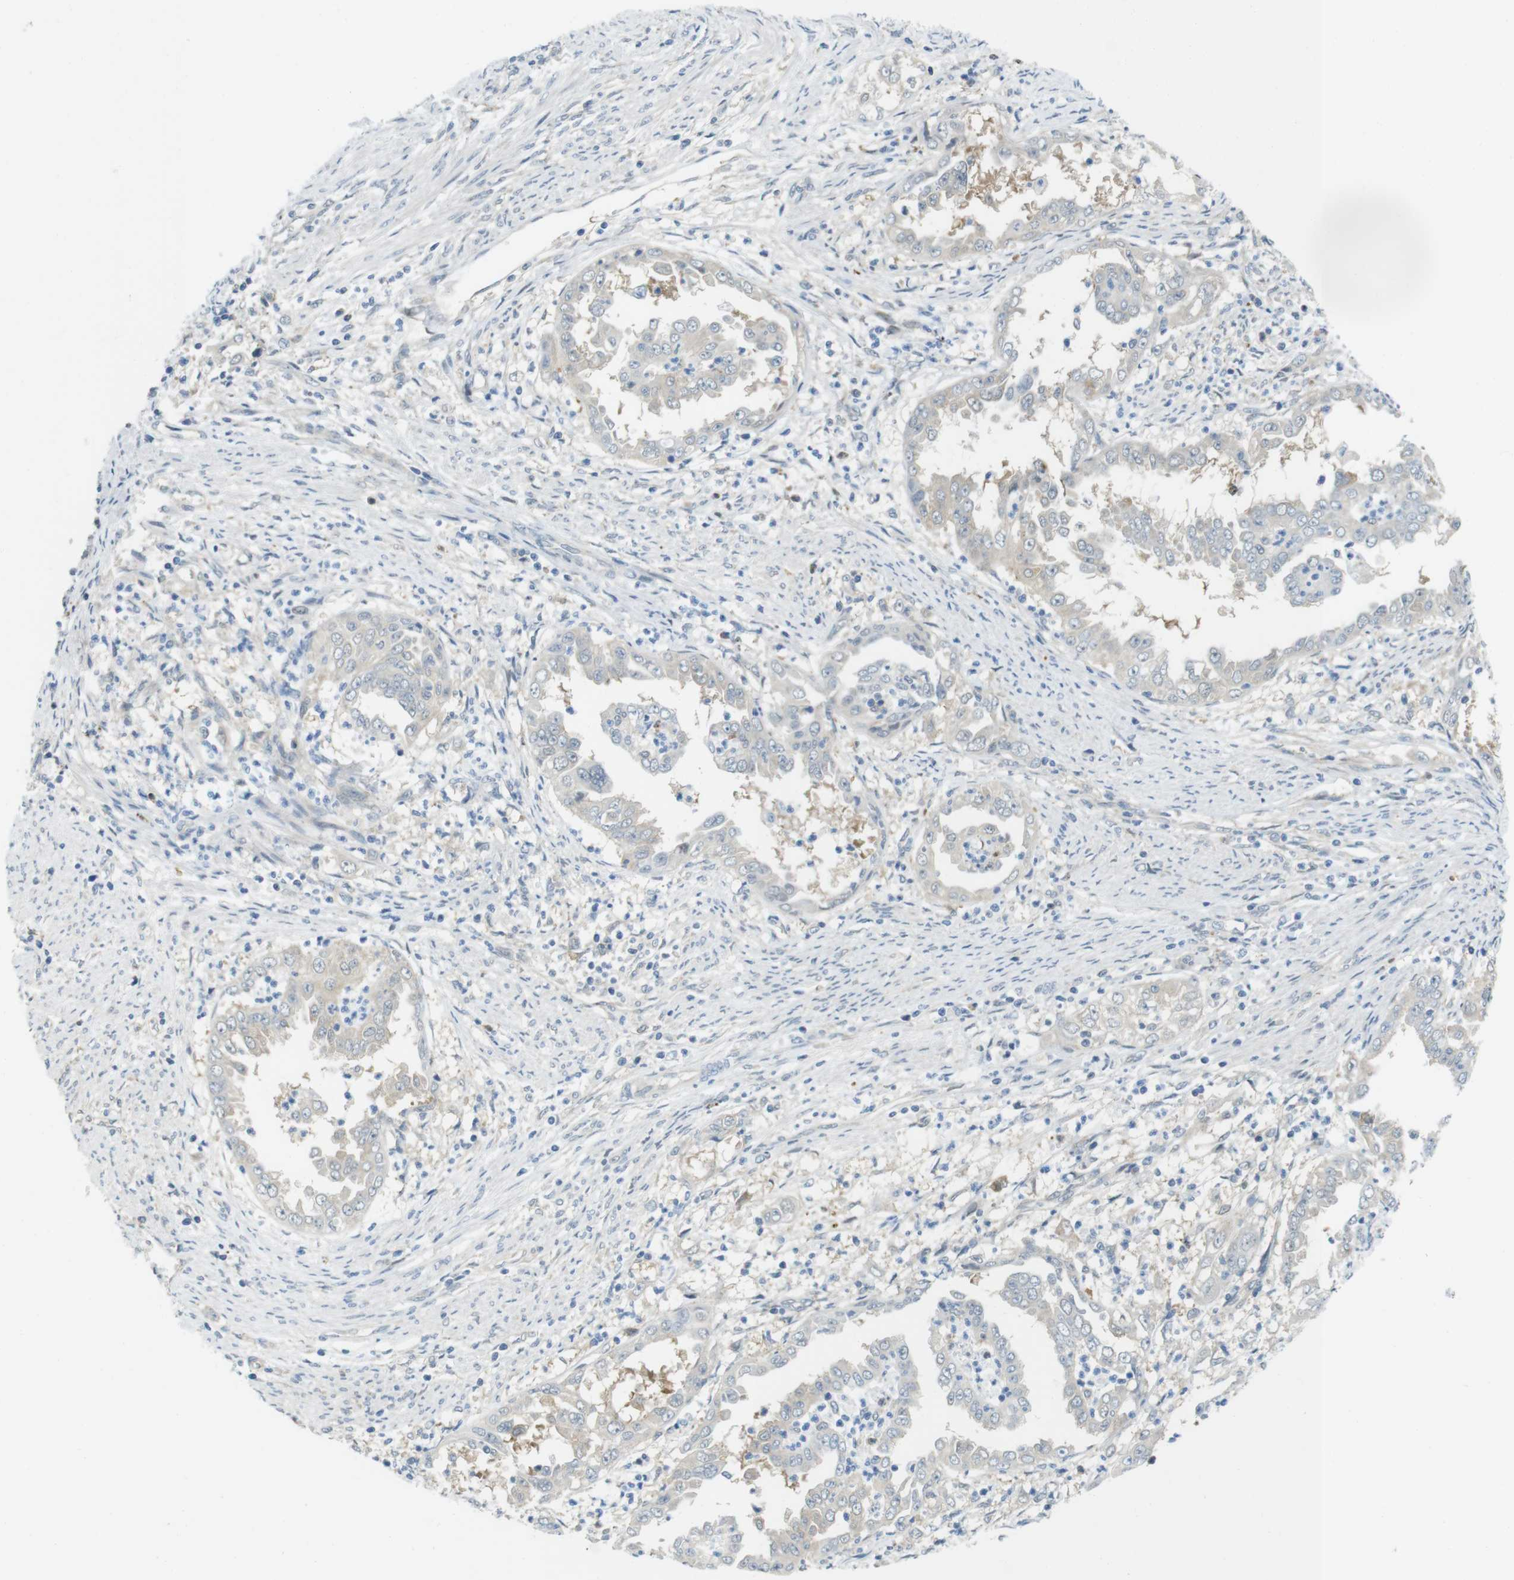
{"staining": {"intensity": "weak", "quantity": "25%-75%", "location": "cytoplasmic/membranous"}, "tissue": "endometrial cancer", "cell_type": "Tumor cells", "image_type": "cancer", "snomed": [{"axis": "morphology", "description": "Adenocarcinoma, NOS"}, {"axis": "topography", "description": "Endometrium"}], "caption": "High-magnification brightfield microscopy of endometrial cancer (adenocarcinoma) stained with DAB (brown) and counterstained with hematoxylin (blue). tumor cells exhibit weak cytoplasmic/membranous expression is identified in approximately25%-75% of cells. Using DAB (brown) and hematoxylin (blue) stains, captured at high magnification using brightfield microscopy.", "gene": "CASP2", "patient": {"sex": "female", "age": 85}}